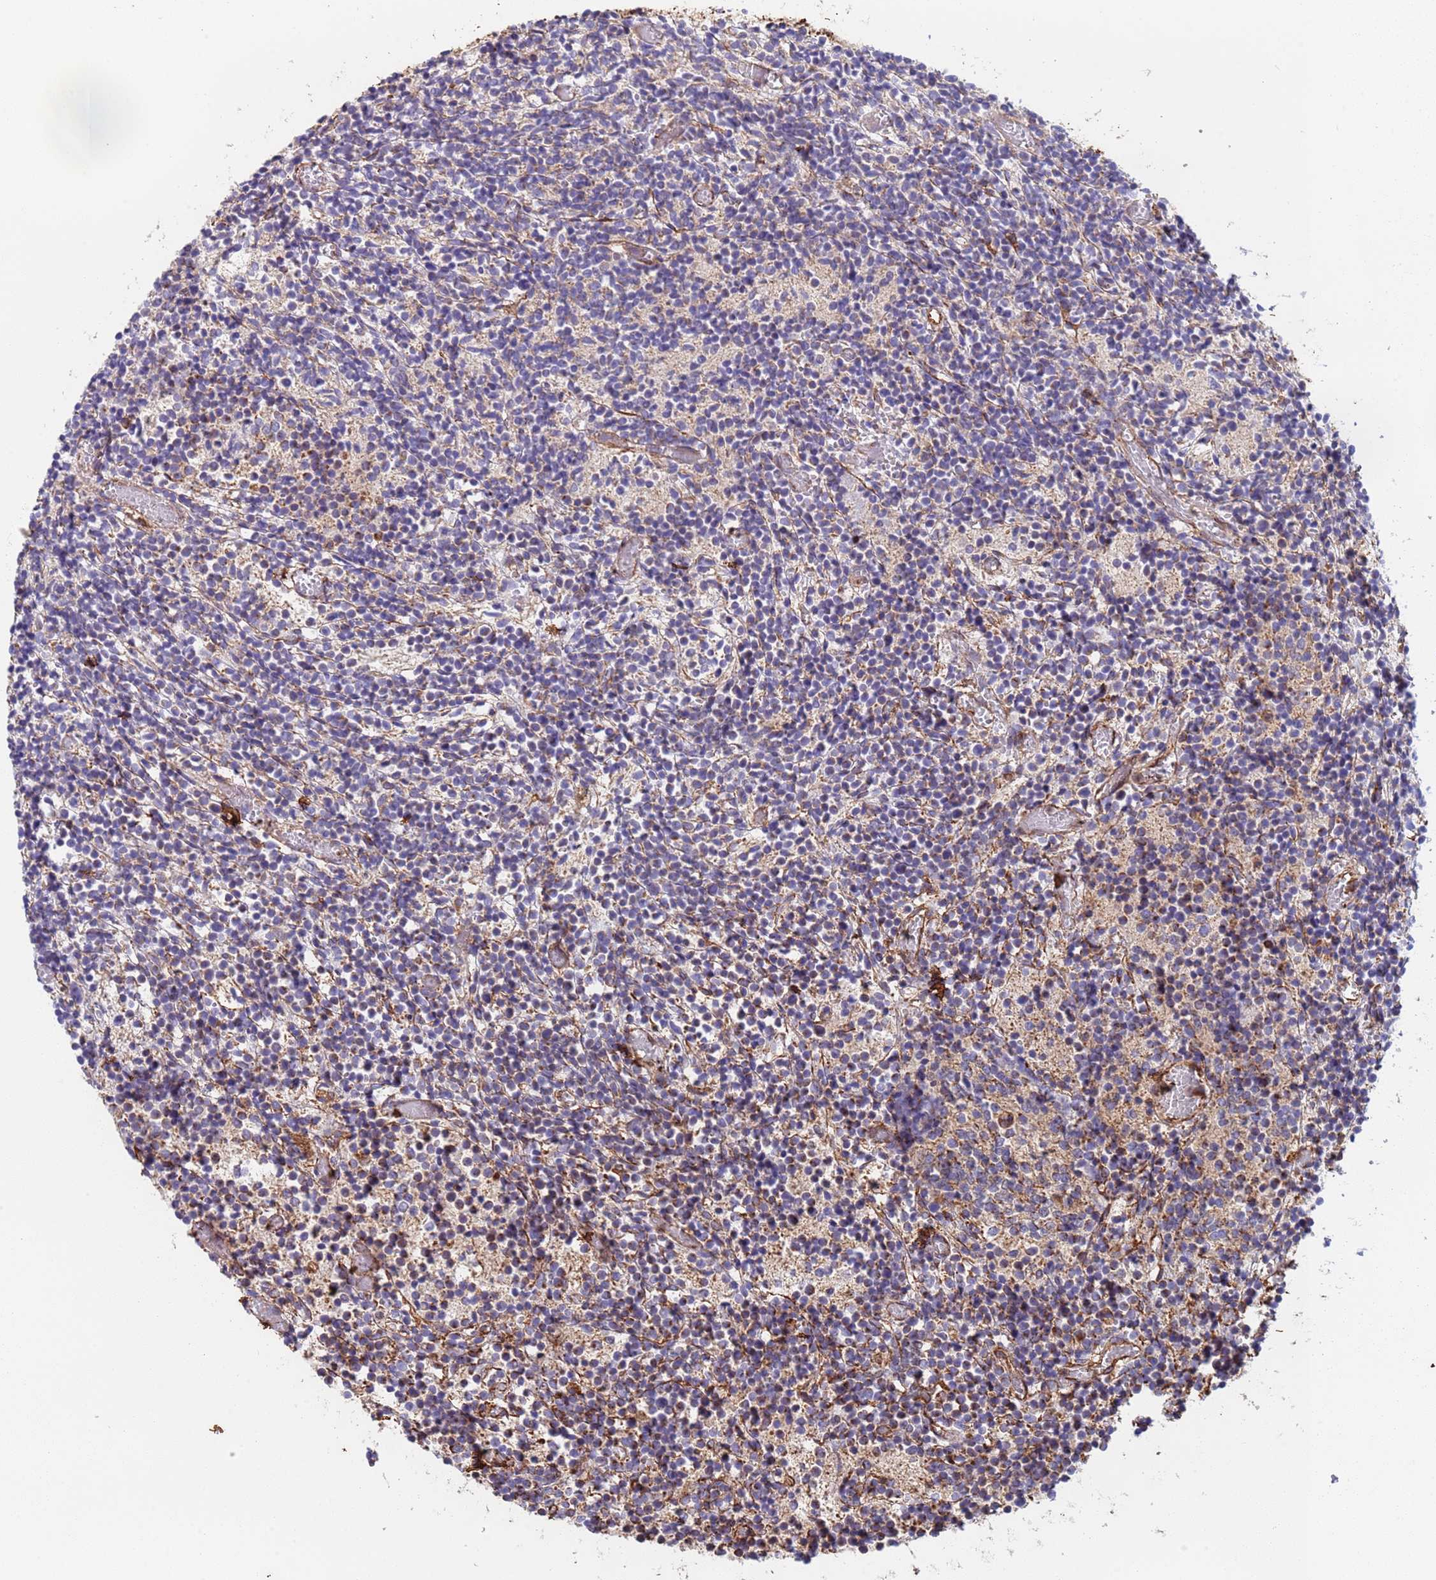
{"staining": {"intensity": "weak", "quantity": "25%-75%", "location": "cytoplasmic/membranous"}, "tissue": "glioma", "cell_type": "Tumor cells", "image_type": "cancer", "snomed": [{"axis": "morphology", "description": "Glioma, malignant, Low grade"}, {"axis": "topography", "description": "Brain"}], "caption": "Glioma stained with immunohistochemistry shows weak cytoplasmic/membranous expression in approximately 25%-75% of tumor cells.", "gene": "NUDT12", "patient": {"sex": "female", "age": 1}}